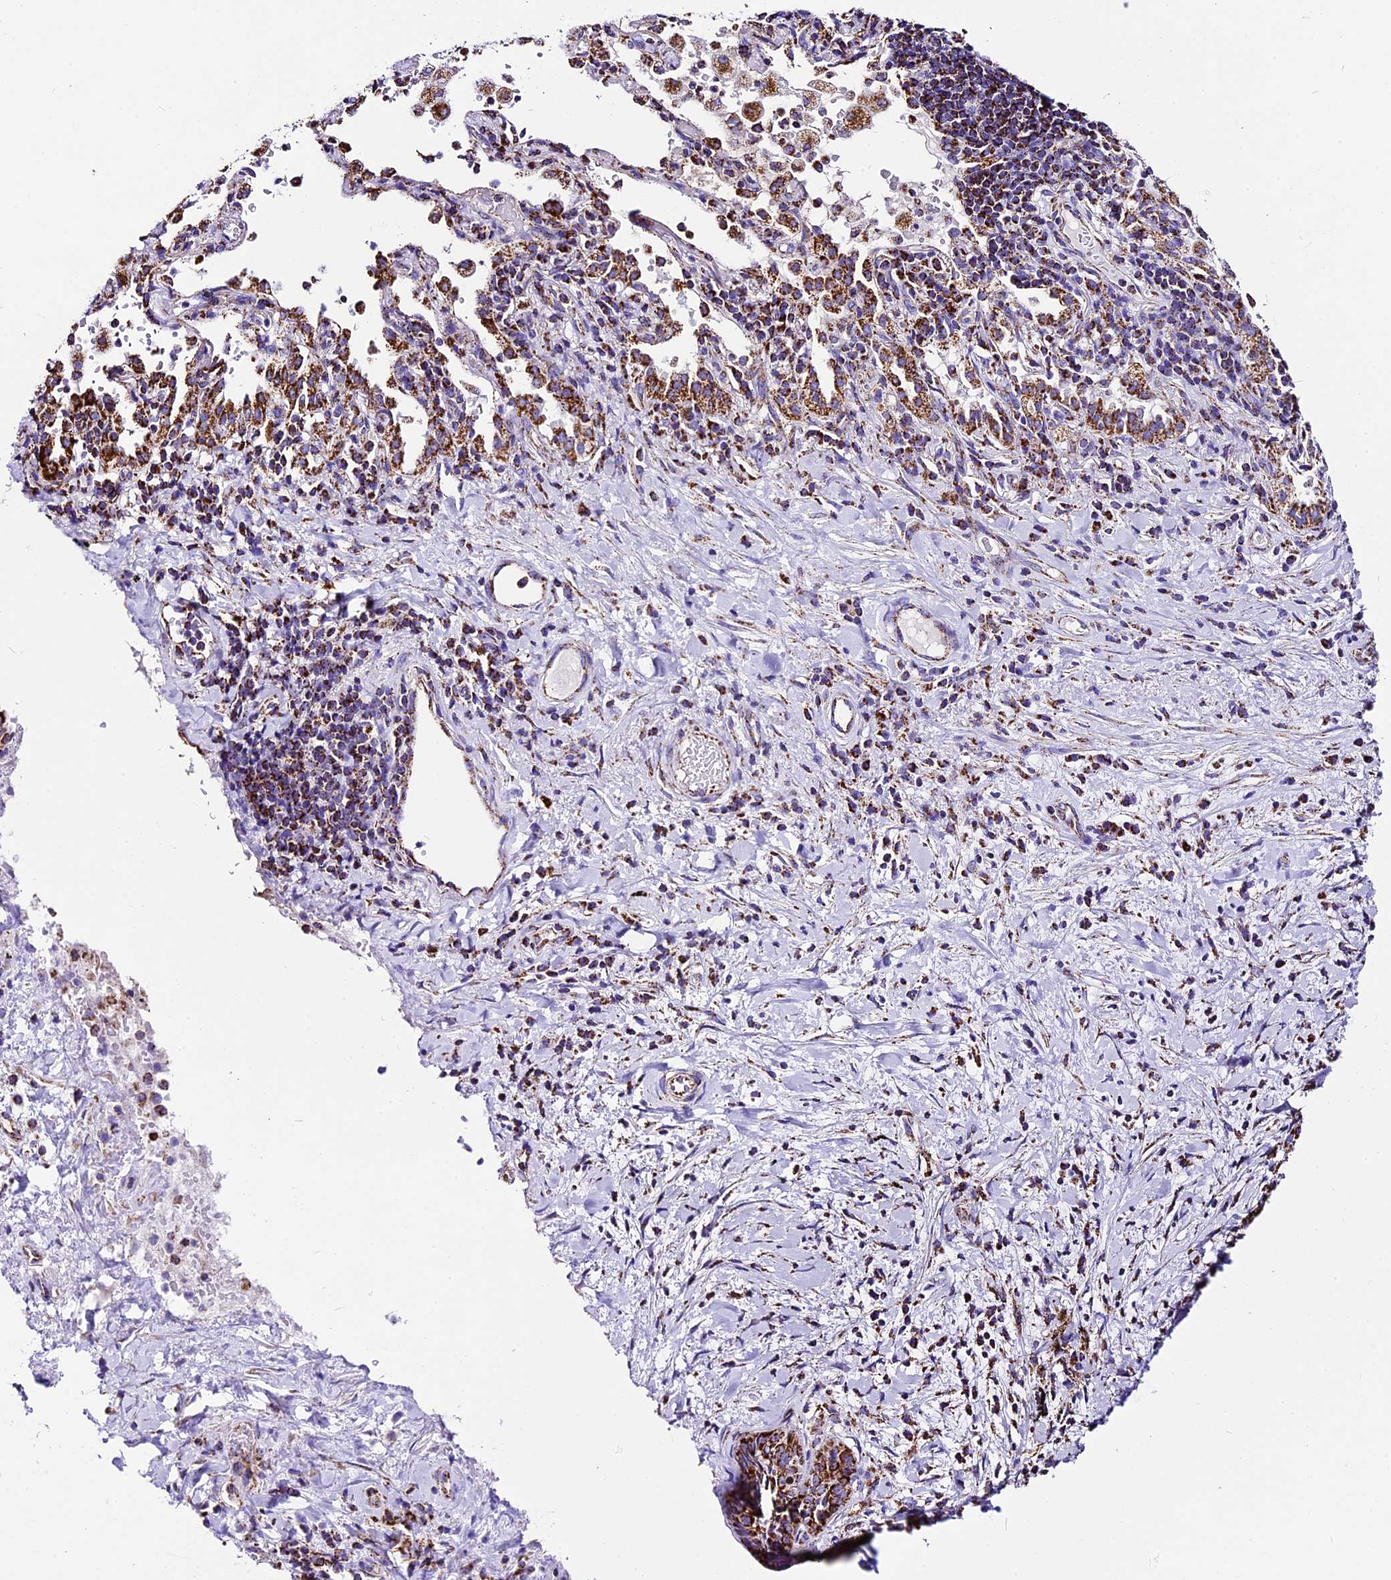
{"staining": {"intensity": "negative", "quantity": "none", "location": "none"}, "tissue": "soft tissue", "cell_type": "Chondrocytes", "image_type": "normal", "snomed": [{"axis": "morphology", "description": "Normal tissue, NOS"}, {"axis": "morphology", "description": "Squamous cell carcinoma, NOS"}, {"axis": "topography", "description": "Bronchus"}, {"axis": "topography", "description": "Lung"}], "caption": "Immunohistochemical staining of unremarkable human soft tissue demonstrates no significant positivity in chondrocytes. (Immunohistochemistry, brightfield microscopy, high magnification).", "gene": "DCAF5", "patient": {"sex": "male", "age": 64}}